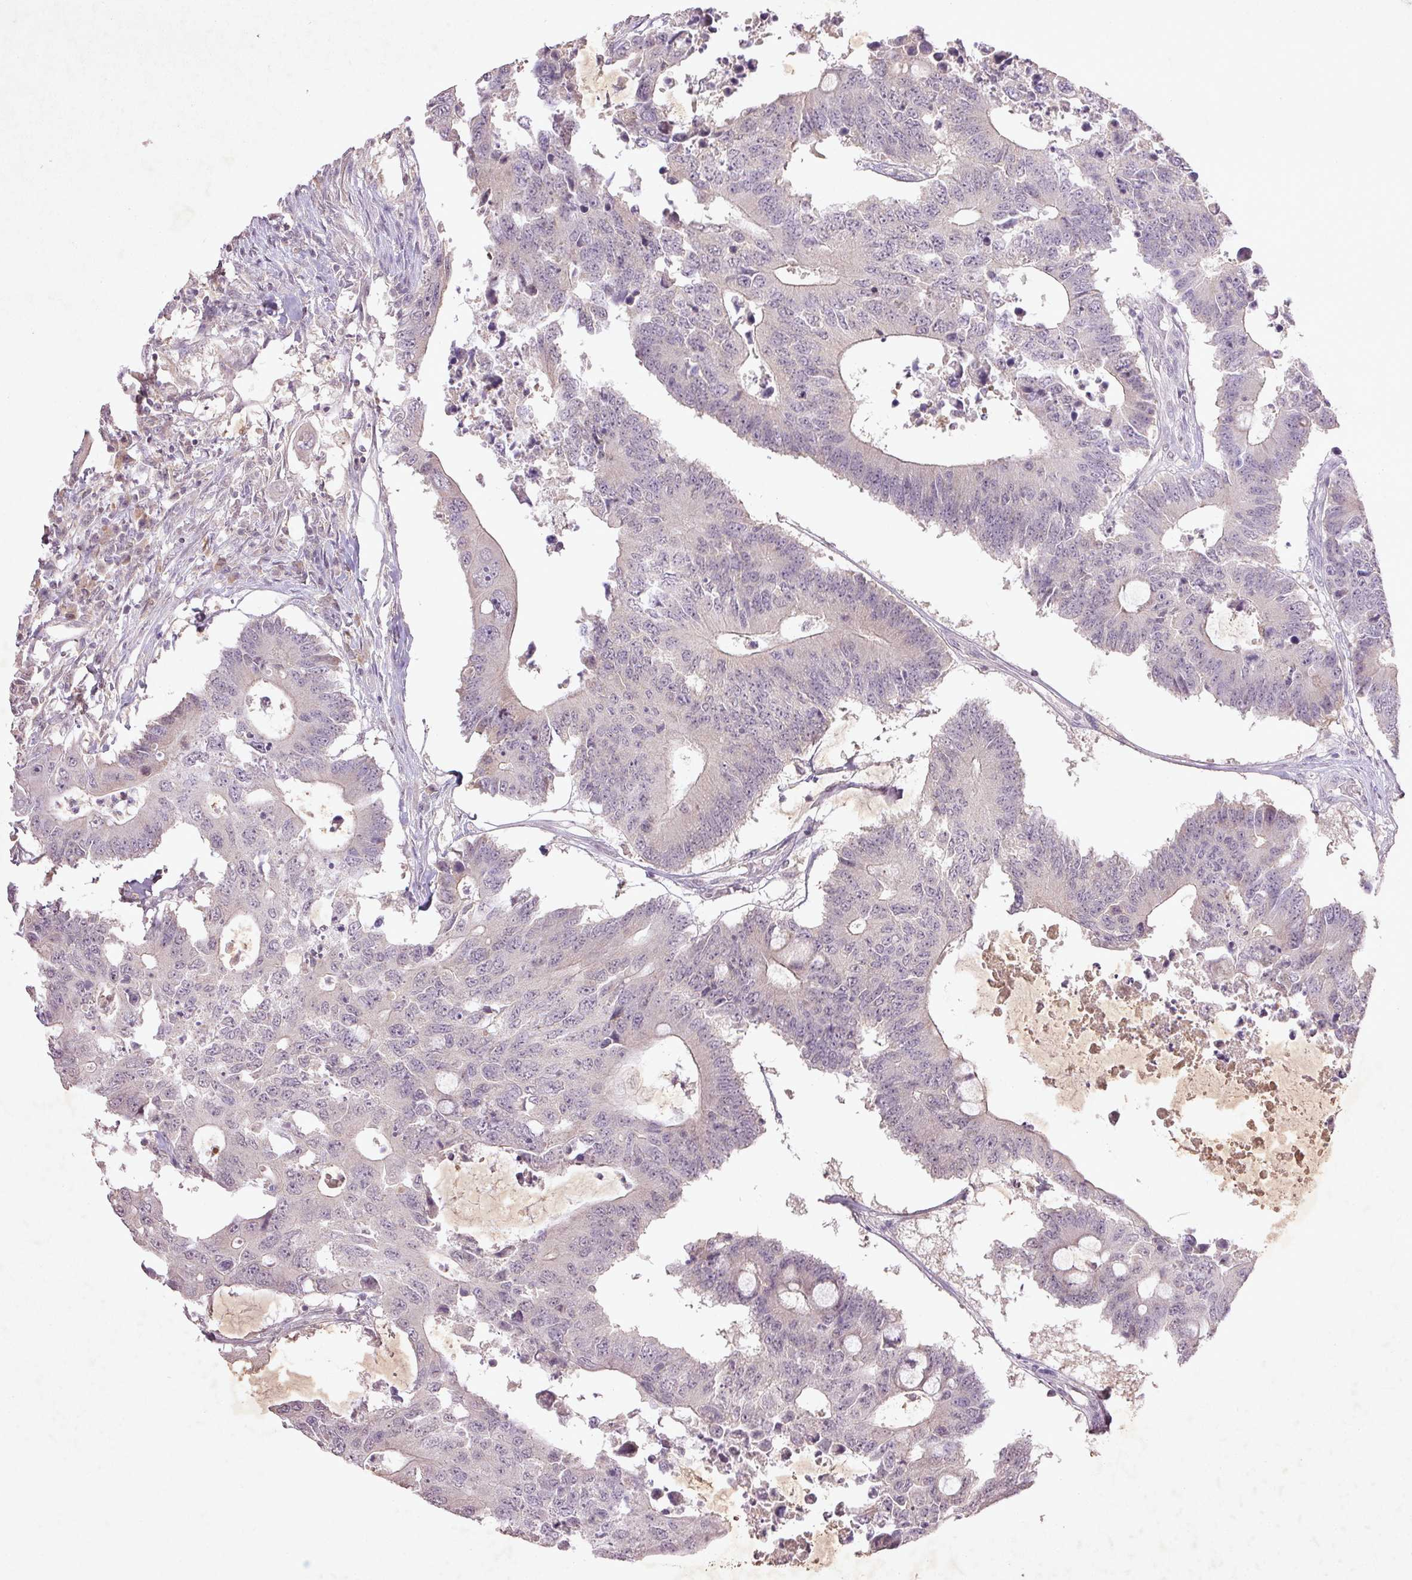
{"staining": {"intensity": "negative", "quantity": "none", "location": "none"}, "tissue": "colorectal cancer", "cell_type": "Tumor cells", "image_type": "cancer", "snomed": [{"axis": "morphology", "description": "Adenocarcinoma, NOS"}, {"axis": "topography", "description": "Colon"}], "caption": "Immunohistochemistry of colorectal cancer (adenocarcinoma) displays no staining in tumor cells.", "gene": "FAM168B", "patient": {"sex": "male", "age": 71}}